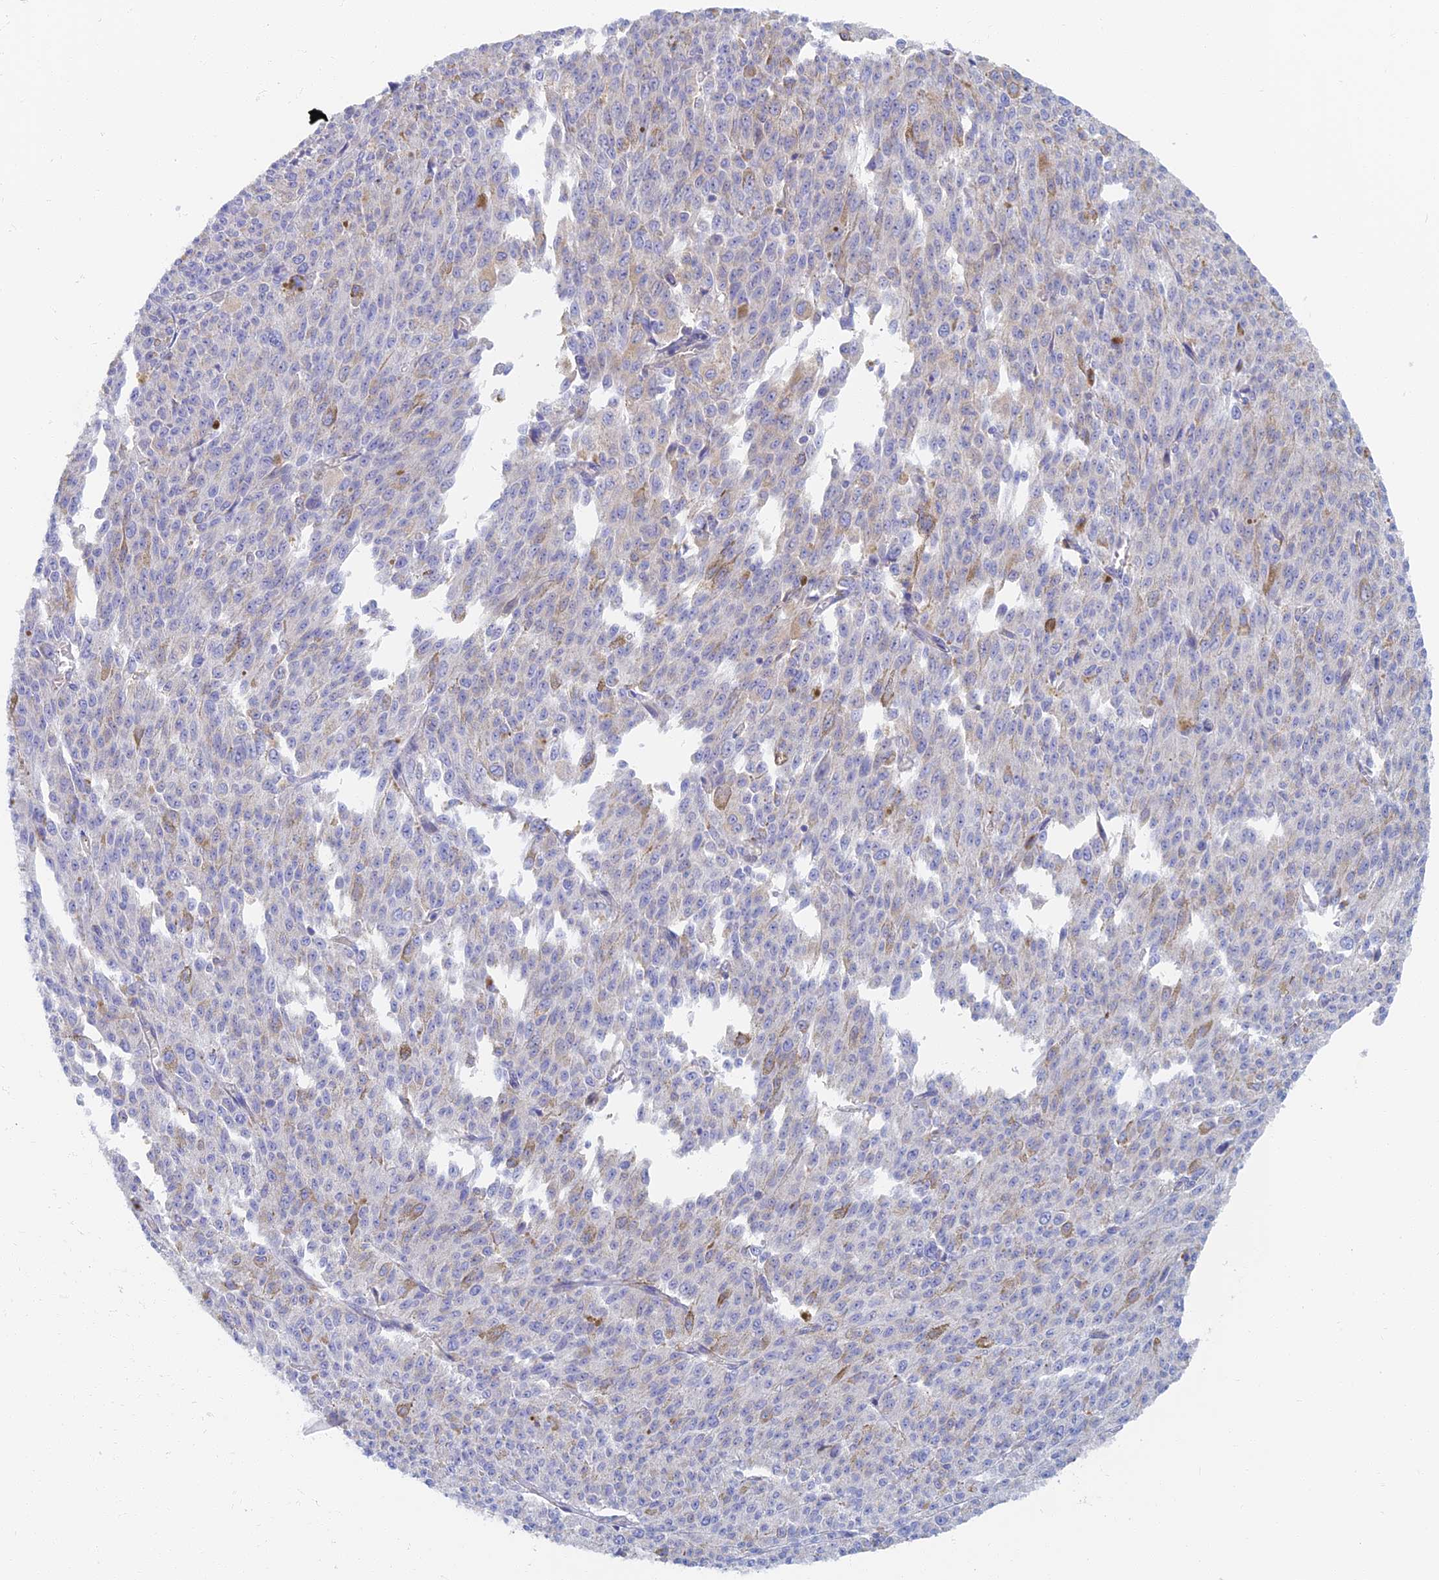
{"staining": {"intensity": "negative", "quantity": "none", "location": "none"}, "tissue": "melanoma", "cell_type": "Tumor cells", "image_type": "cancer", "snomed": [{"axis": "morphology", "description": "Malignant melanoma, NOS"}, {"axis": "topography", "description": "Skin"}], "caption": "High magnification brightfield microscopy of malignant melanoma stained with DAB (3,3'-diaminobenzidine) (brown) and counterstained with hematoxylin (blue): tumor cells show no significant positivity.", "gene": "TMEM44", "patient": {"sex": "female", "age": 52}}